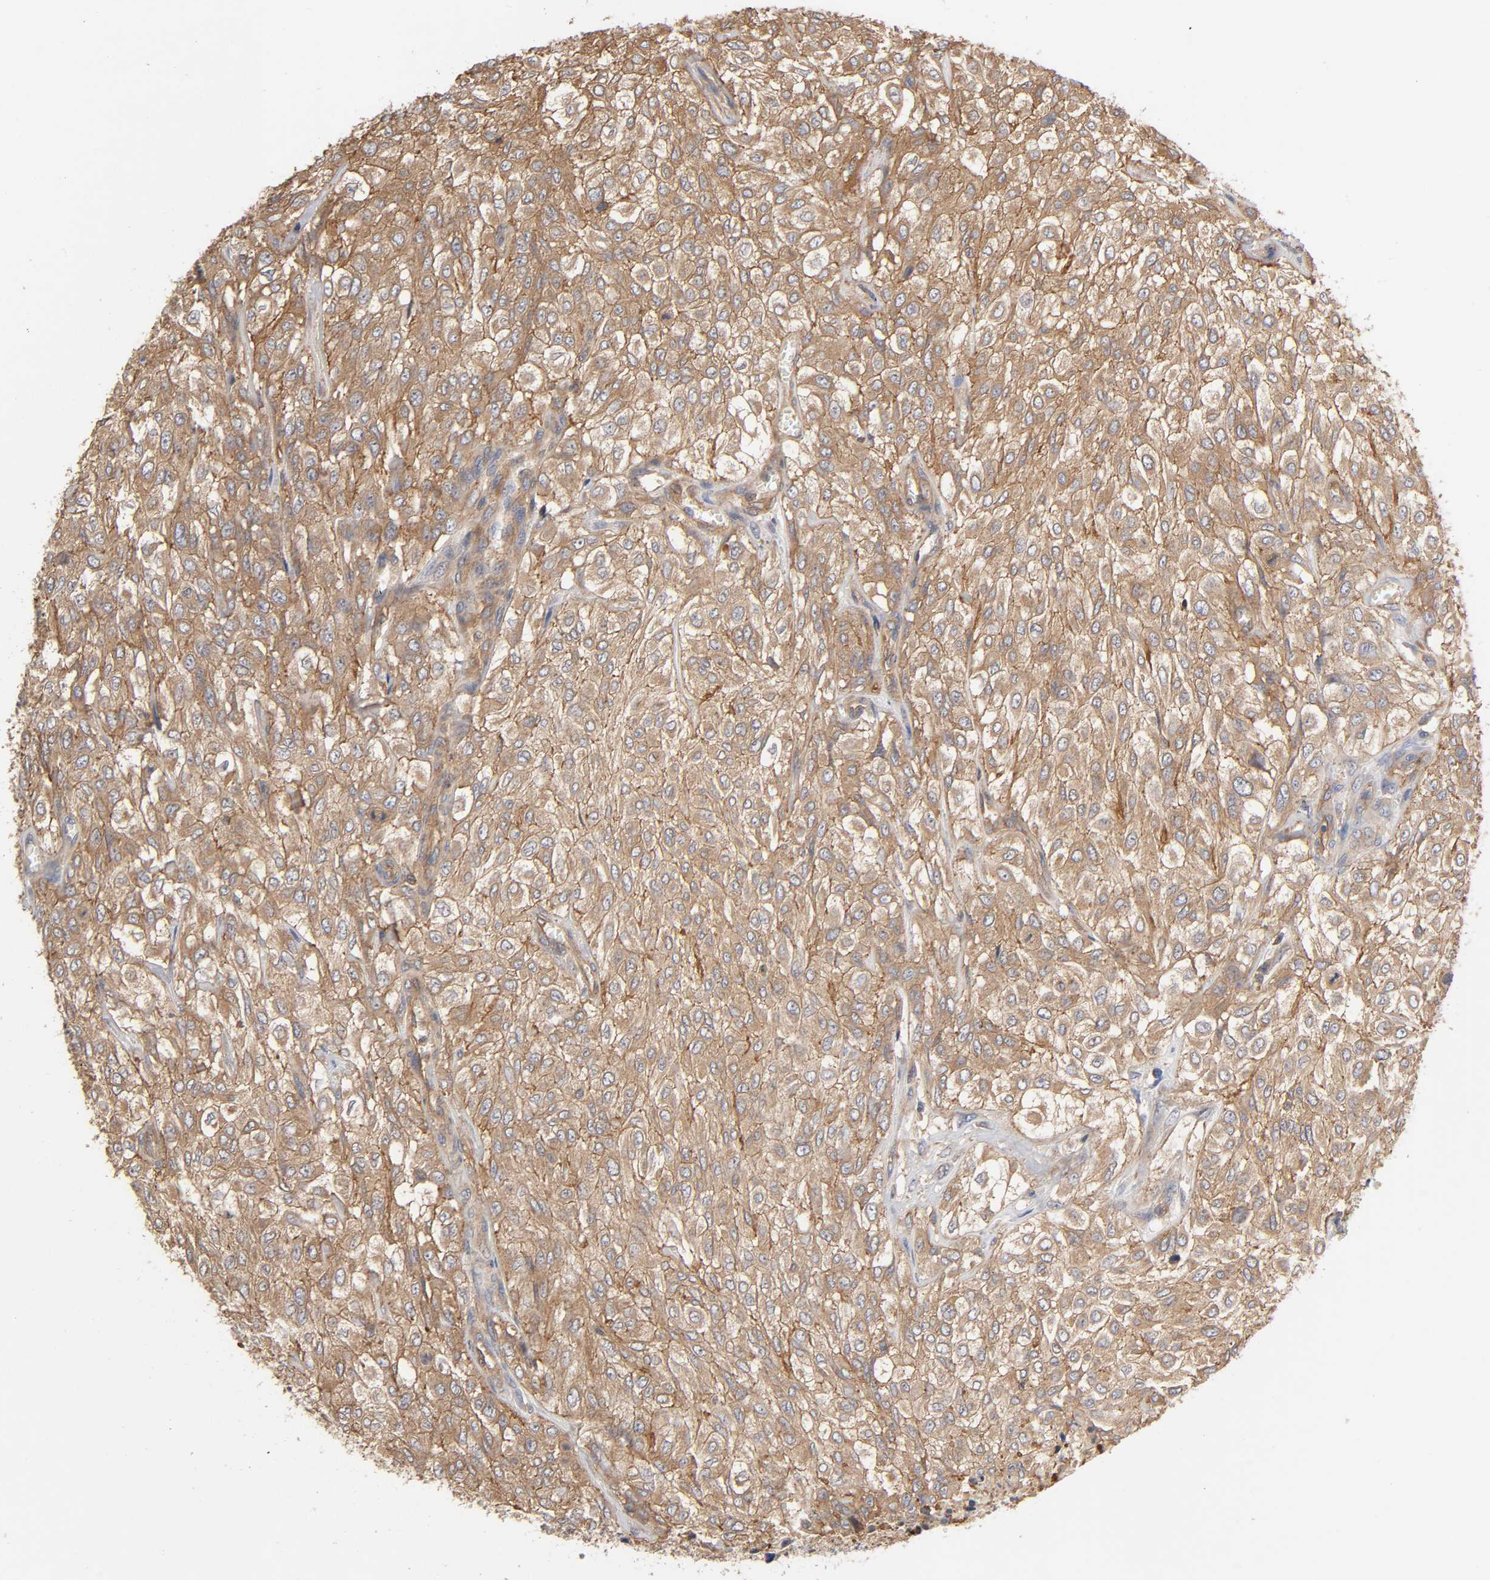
{"staining": {"intensity": "moderate", "quantity": "25%-75%", "location": "cytoplasmic/membranous"}, "tissue": "urothelial cancer", "cell_type": "Tumor cells", "image_type": "cancer", "snomed": [{"axis": "morphology", "description": "Urothelial carcinoma, High grade"}, {"axis": "topography", "description": "Urinary bladder"}], "caption": "Protein expression analysis of urothelial cancer shows moderate cytoplasmic/membranous expression in about 25%-75% of tumor cells. The staining is performed using DAB brown chromogen to label protein expression. The nuclei are counter-stained blue using hematoxylin.", "gene": "LAMTOR2", "patient": {"sex": "male", "age": 57}}